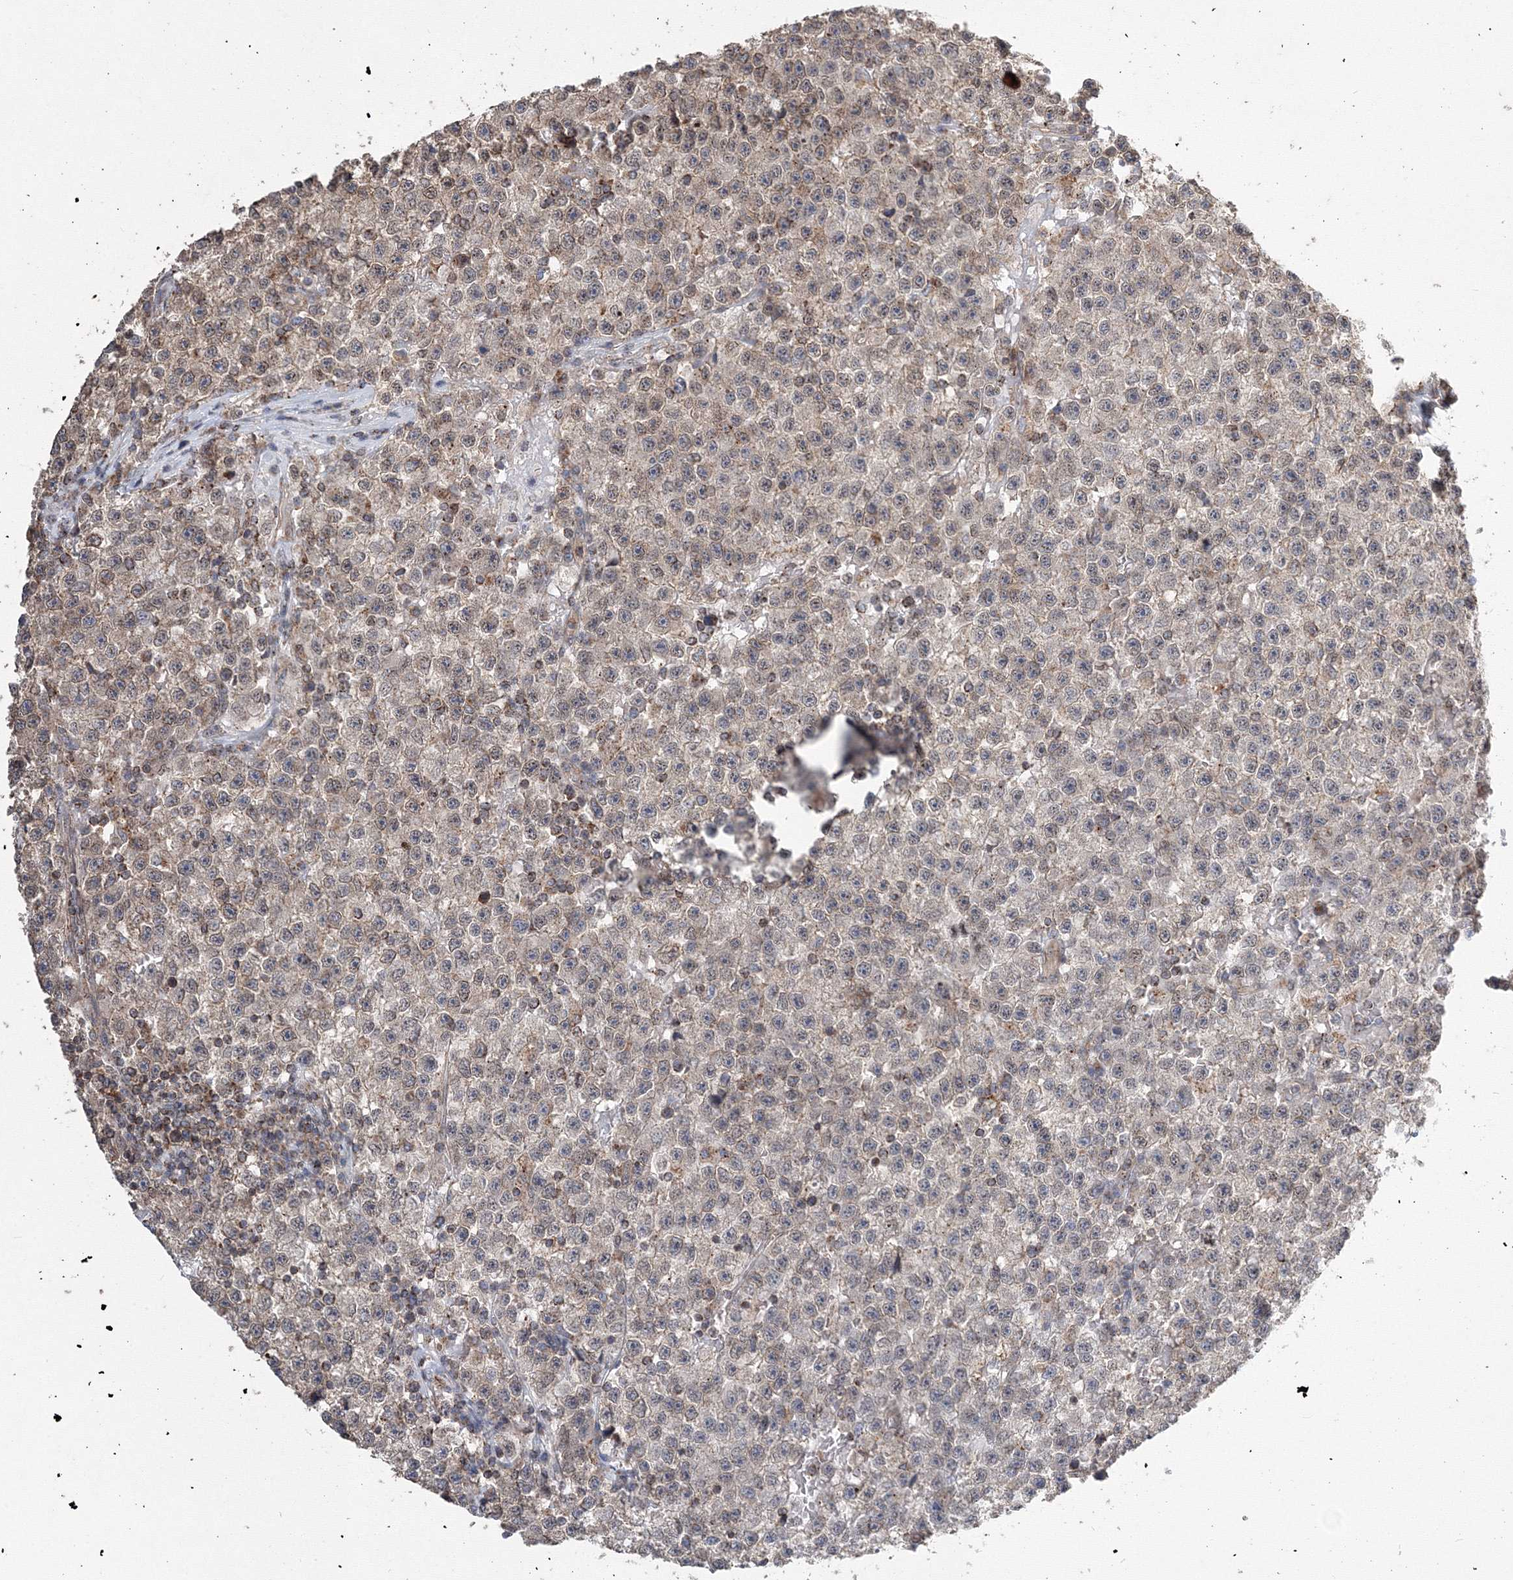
{"staining": {"intensity": "negative", "quantity": "none", "location": "none"}, "tissue": "testis cancer", "cell_type": "Tumor cells", "image_type": "cancer", "snomed": [{"axis": "morphology", "description": "Seminoma, NOS"}, {"axis": "topography", "description": "Testis"}], "caption": "High magnification brightfield microscopy of testis seminoma stained with DAB (3,3'-diaminobenzidine) (brown) and counterstained with hematoxylin (blue): tumor cells show no significant staining.", "gene": "AASDH", "patient": {"sex": "male", "age": 22}}